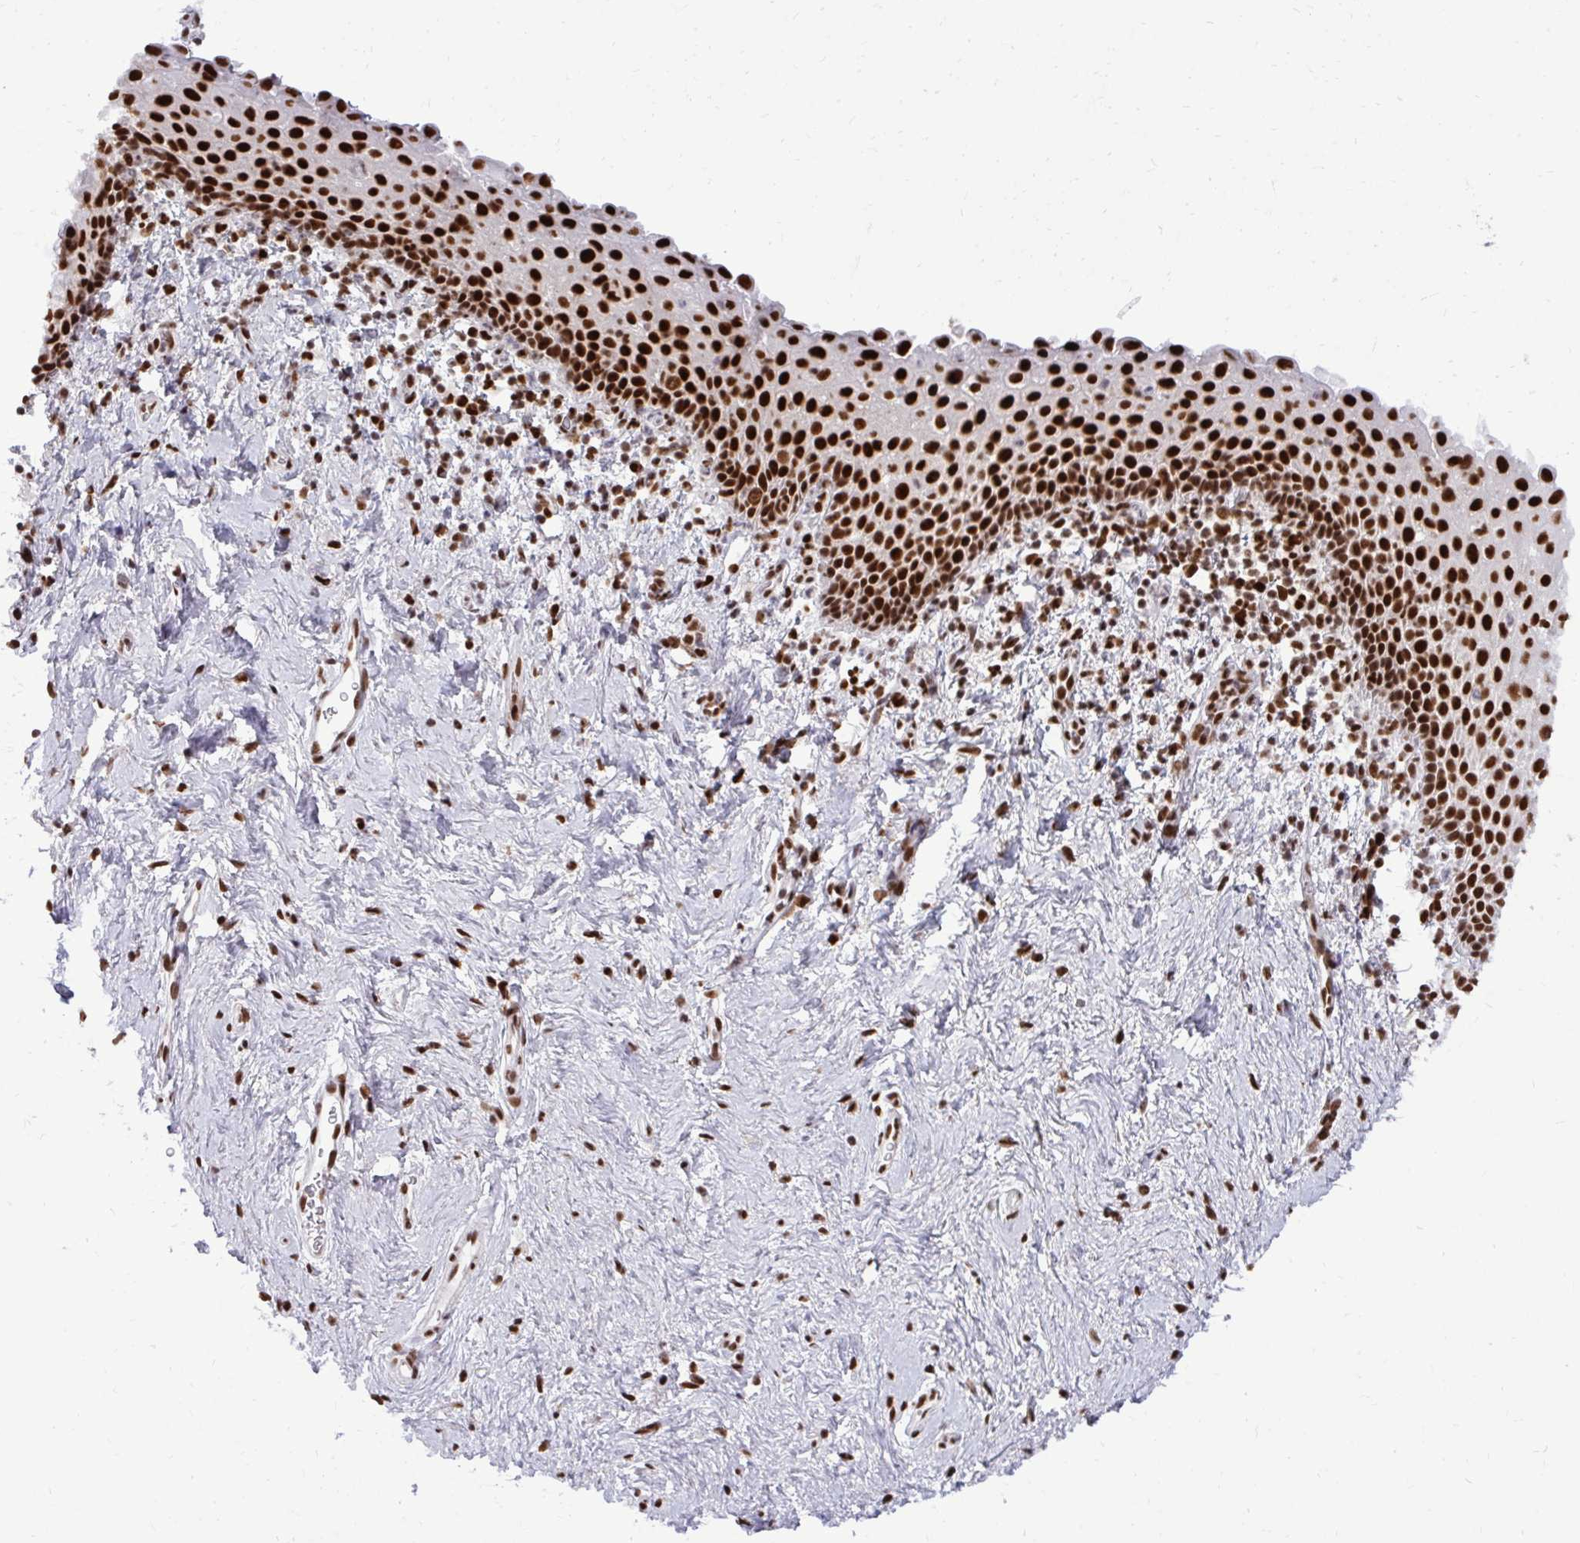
{"staining": {"intensity": "strong", "quantity": ">75%", "location": "nuclear"}, "tissue": "vagina", "cell_type": "Squamous epithelial cells", "image_type": "normal", "snomed": [{"axis": "morphology", "description": "Normal tissue, NOS"}, {"axis": "topography", "description": "Vagina"}], "caption": "Vagina stained with a brown dye shows strong nuclear positive expression in about >75% of squamous epithelial cells.", "gene": "CDYL", "patient": {"sex": "female", "age": 61}}